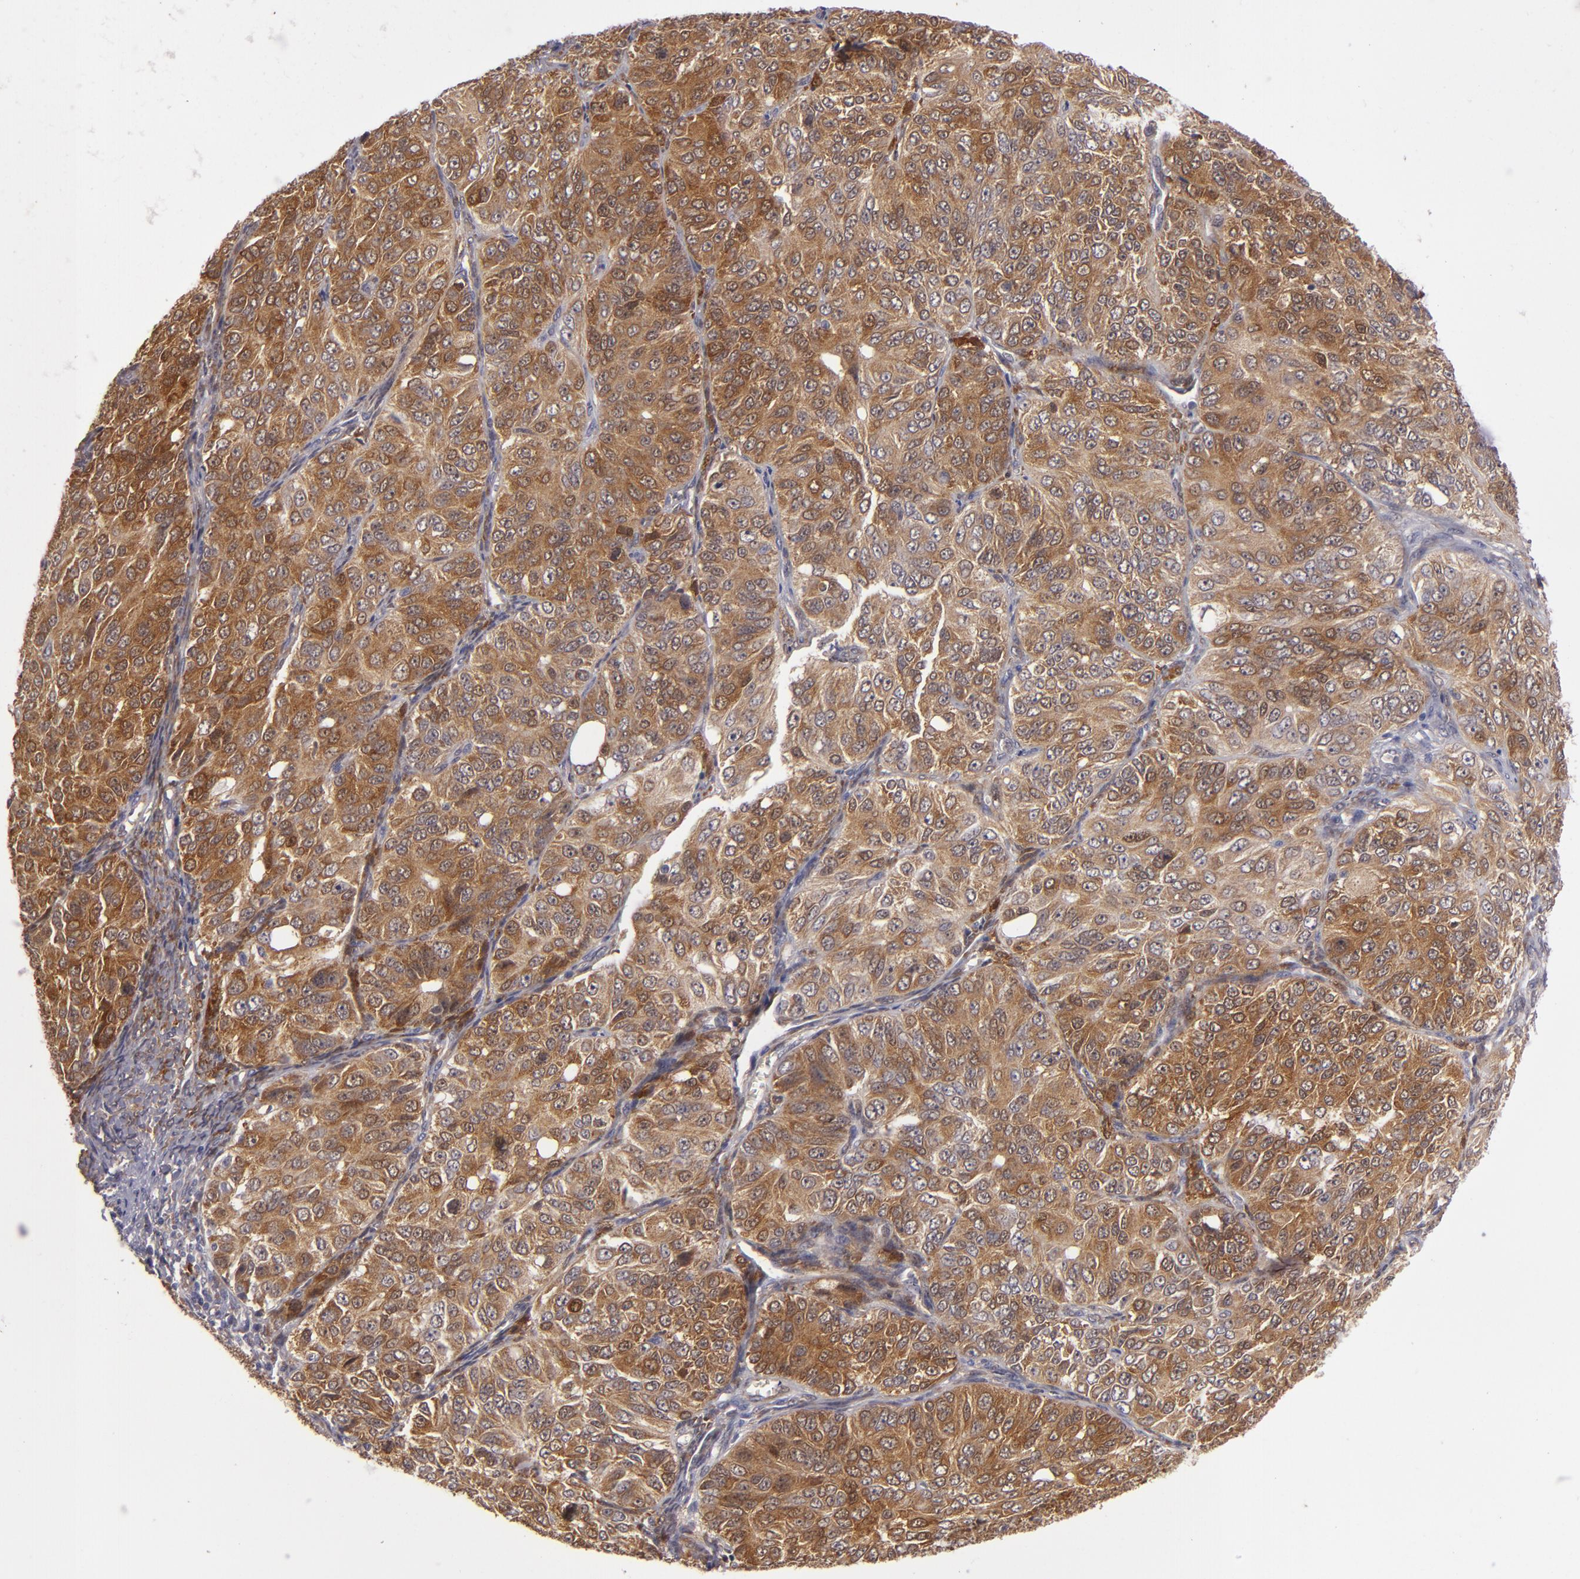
{"staining": {"intensity": "strong", "quantity": ">75%", "location": "cytoplasmic/membranous"}, "tissue": "ovarian cancer", "cell_type": "Tumor cells", "image_type": "cancer", "snomed": [{"axis": "morphology", "description": "Carcinoma, endometroid"}, {"axis": "topography", "description": "Ovary"}], "caption": "A photomicrograph of ovarian cancer stained for a protein displays strong cytoplasmic/membranous brown staining in tumor cells.", "gene": "SH2D4A", "patient": {"sex": "female", "age": 51}}